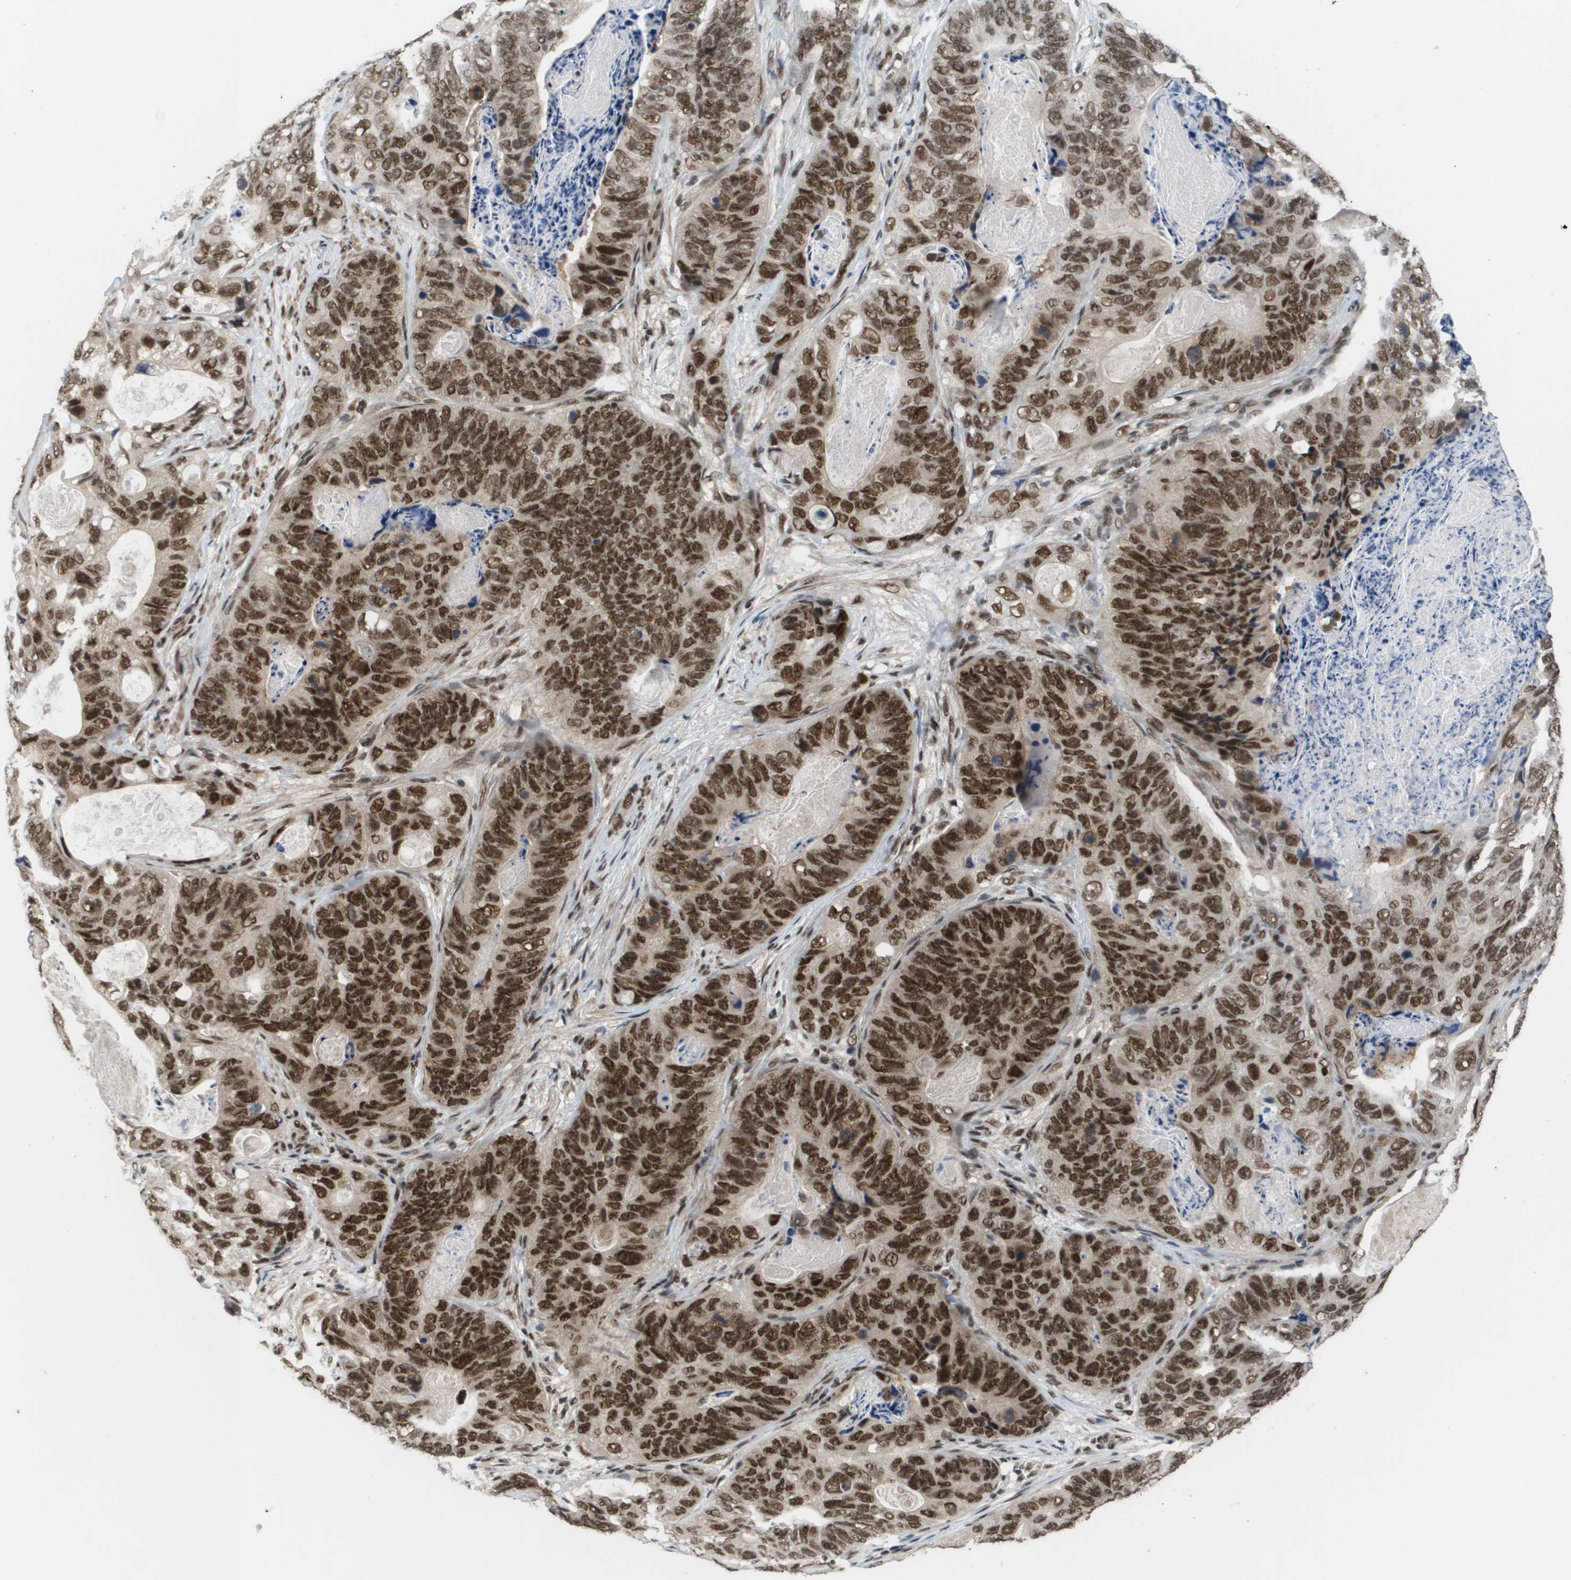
{"staining": {"intensity": "strong", "quantity": ">75%", "location": "cytoplasmic/membranous,nuclear"}, "tissue": "stomach cancer", "cell_type": "Tumor cells", "image_type": "cancer", "snomed": [{"axis": "morphology", "description": "Adenocarcinoma, NOS"}, {"axis": "topography", "description": "Stomach"}], "caption": "IHC of human stomach cancer demonstrates high levels of strong cytoplasmic/membranous and nuclear positivity in approximately >75% of tumor cells.", "gene": "PRCC", "patient": {"sex": "female", "age": 89}}